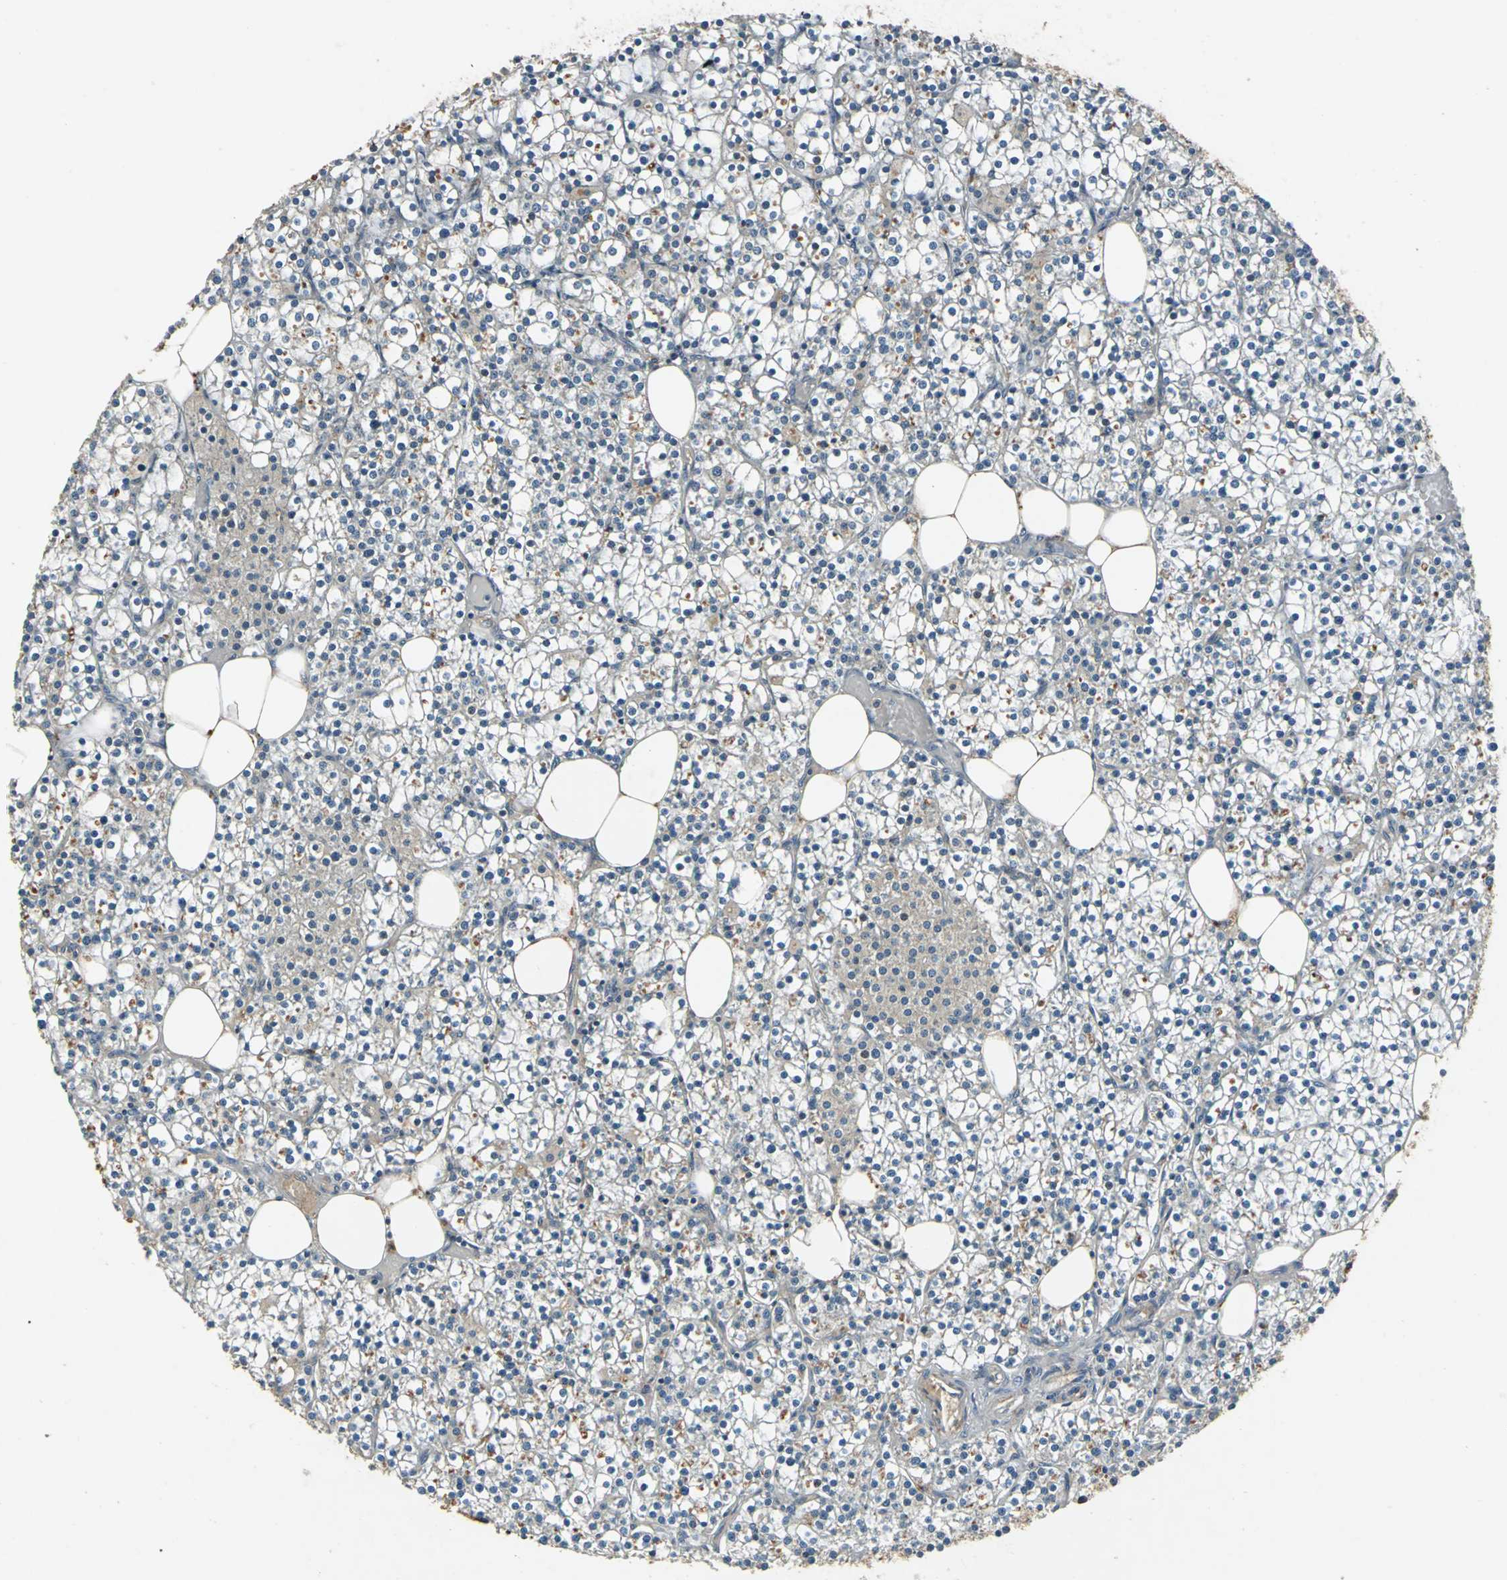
{"staining": {"intensity": "weak", "quantity": "<25%", "location": "cytoplasmic/membranous"}, "tissue": "parathyroid gland", "cell_type": "Glandular cells", "image_type": "normal", "snomed": [{"axis": "morphology", "description": "Normal tissue, NOS"}, {"axis": "topography", "description": "Parathyroid gland"}], "caption": "IHC histopathology image of unremarkable human parathyroid gland stained for a protein (brown), which exhibits no expression in glandular cells.", "gene": "SLC19A2", "patient": {"sex": "female", "age": 63}}